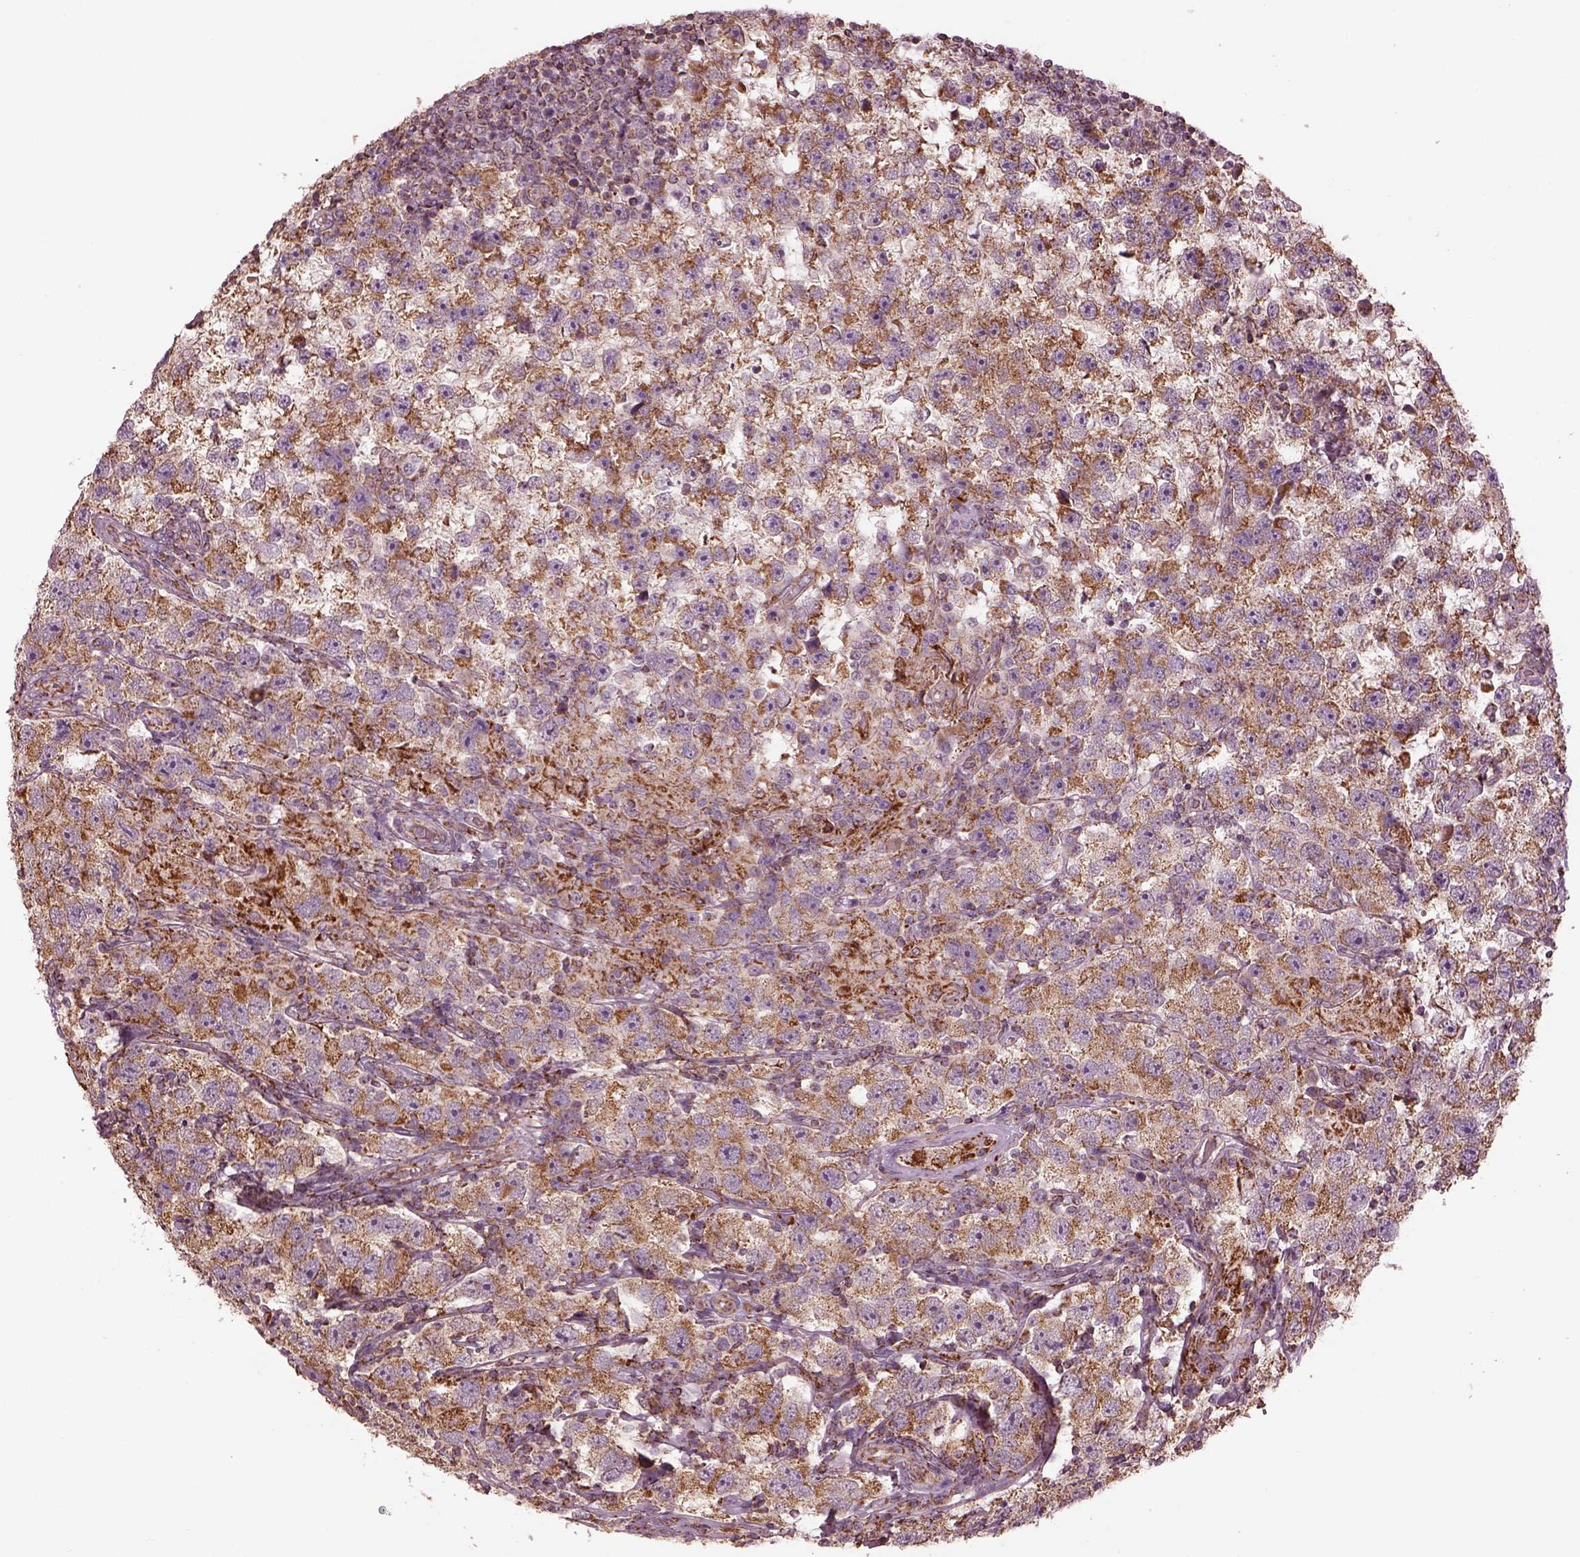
{"staining": {"intensity": "moderate", "quantity": "25%-75%", "location": "cytoplasmic/membranous"}, "tissue": "testis cancer", "cell_type": "Tumor cells", "image_type": "cancer", "snomed": [{"axis": "morphology", "description": "Seminoma, NOS"}, {"axis": "topography", "description": "Testis"}], "caption": "This histopathology image exhibits testis cancer (seminoma) stained with IHC to label a protein in brown. The cytoplasmic/membranous of tumor cells show moderate positivity for the protein. Nuclei are counter-stained blue.", "gene": "TMEM254", "patient": {"sex": "male", "age": 26}}